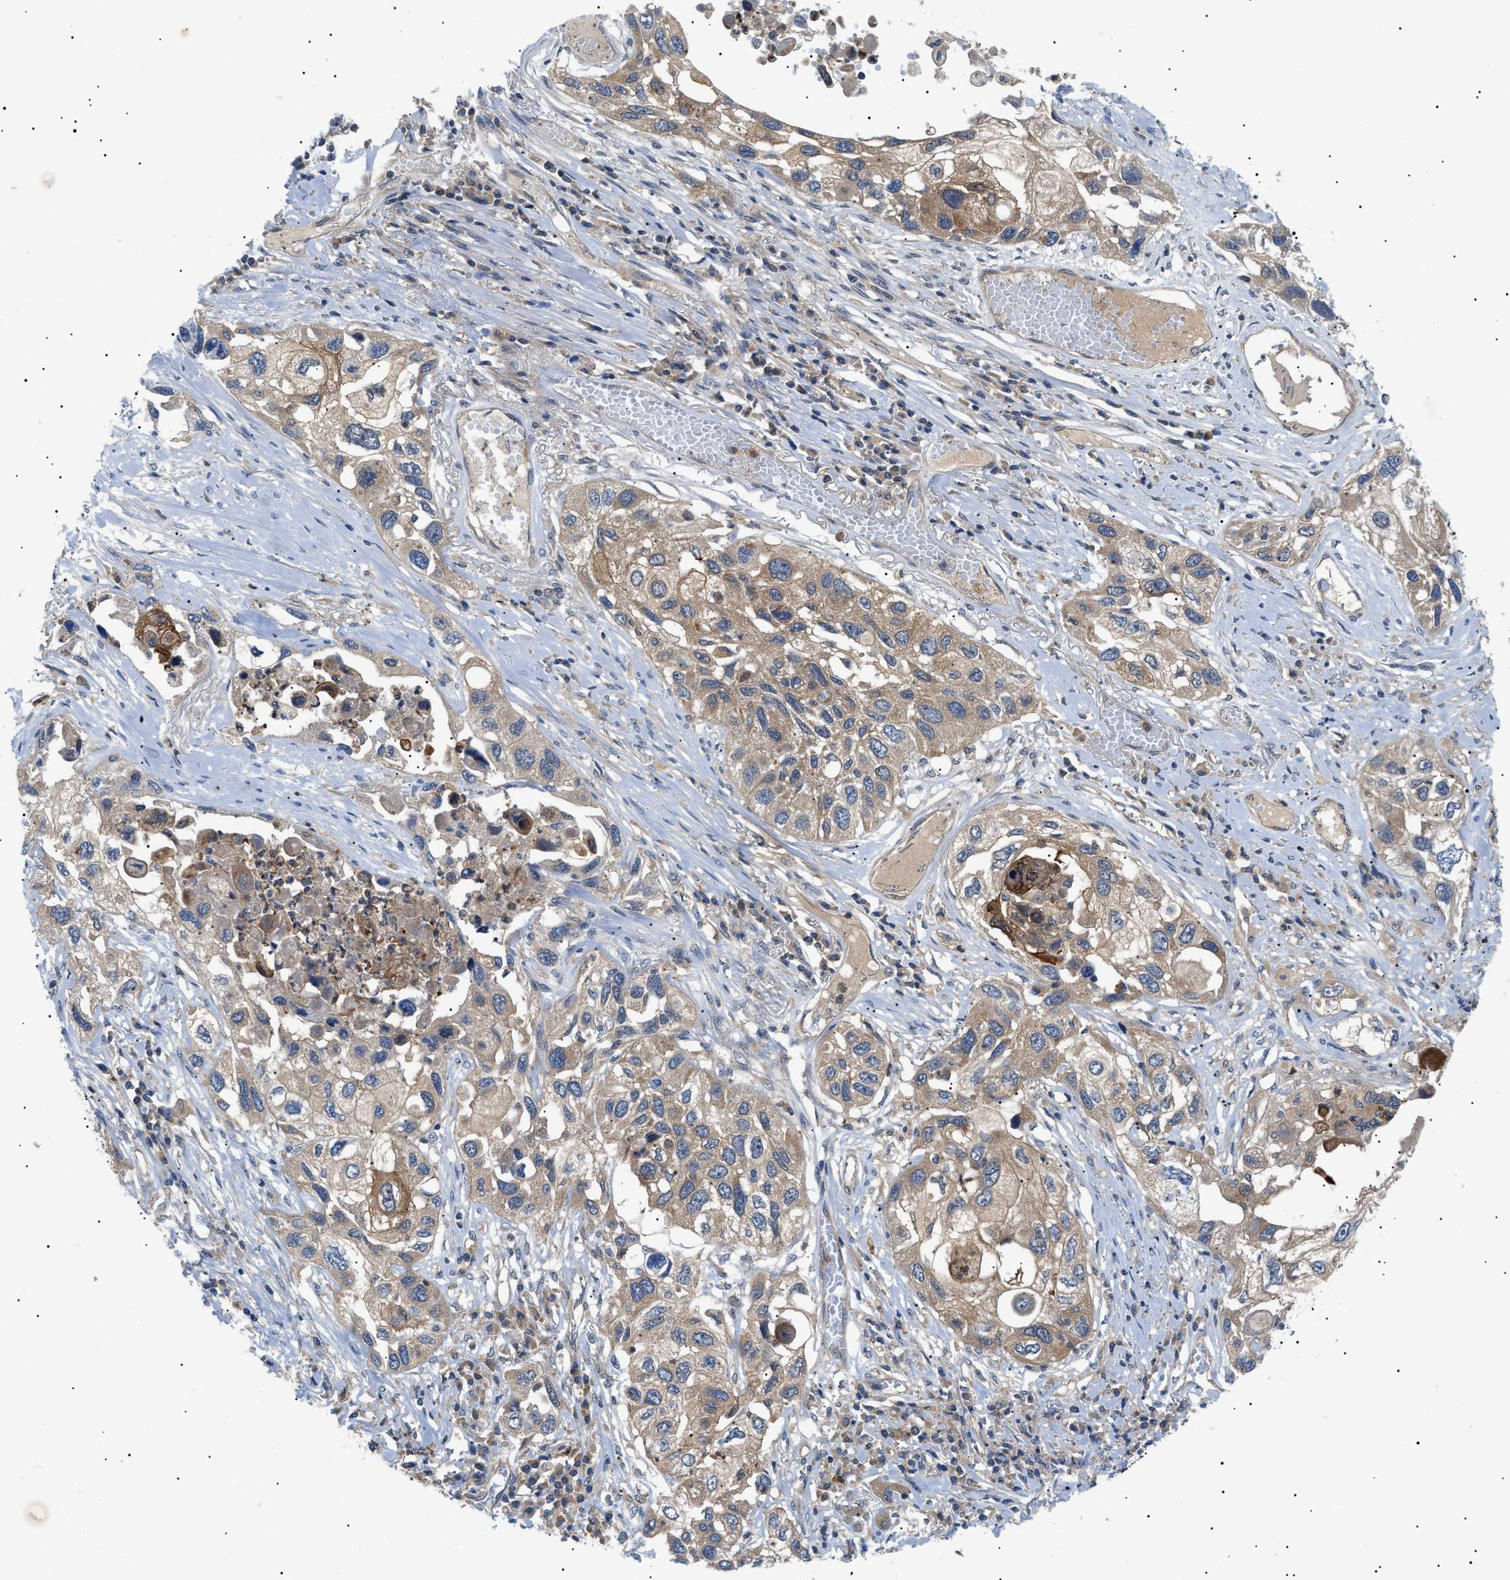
{"staining": {"intensity": "moderate", "quantity": ">75%", "location": "cytoplasmic/membranous"}, "tissue": "lung cancer", "cell_type": "Tumor cells", "image_type": "cancer", "snomed": [{"axis": "morphology", "description": "Squamous cell carcinoma, NOS"}, {"axis": "topography", "description": "Lung"}], "caption": "Lung cancer (squamous cell carcinoma) stained with a brown dye shows moderate cytoplasmic/membranous positive staining in approximately >75% of tumor cells.", "gene": "RIPK1", "patient": {"sex": "male", "age": 71}}